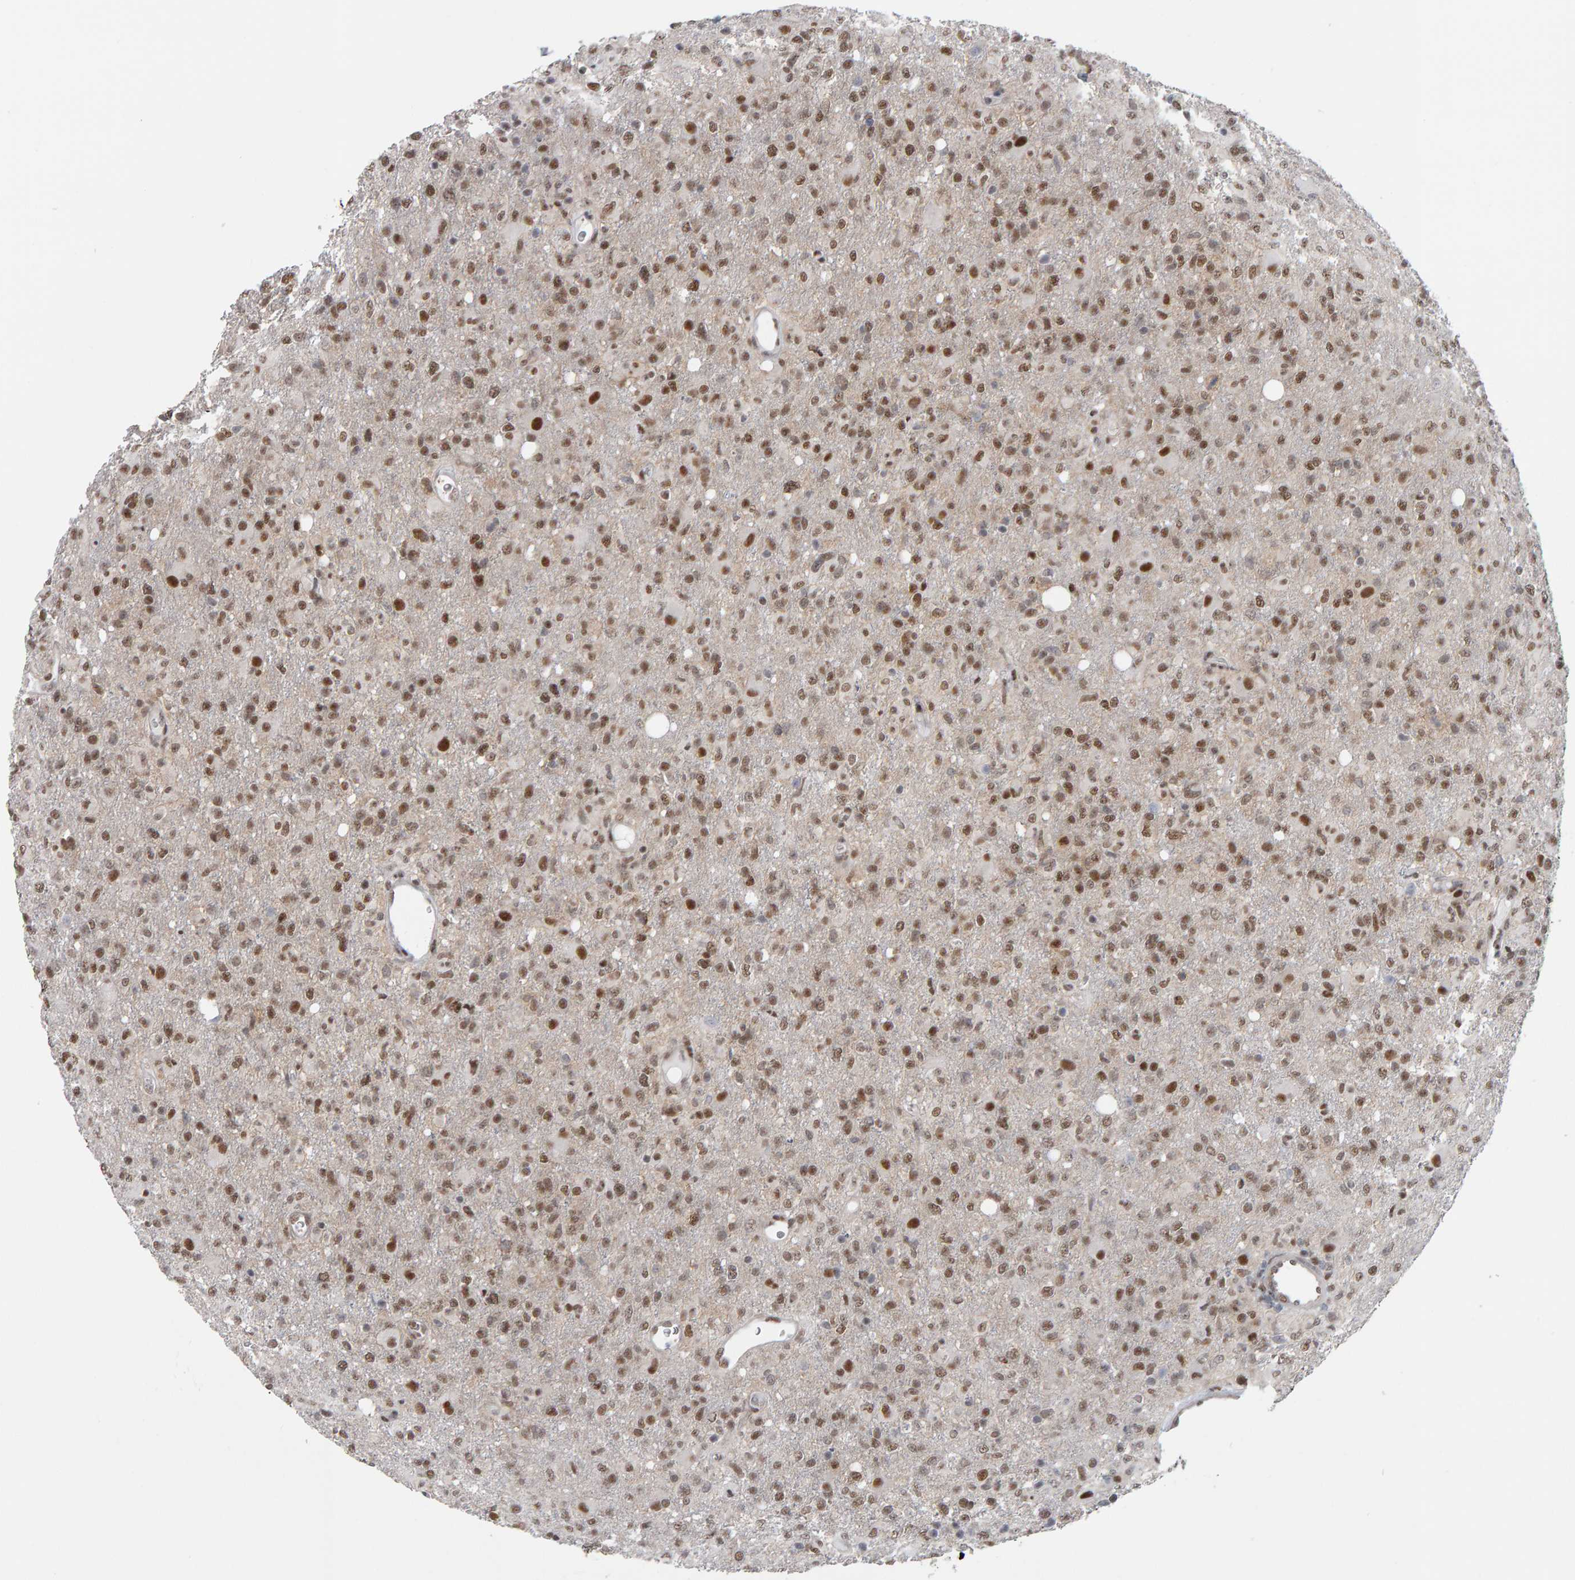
{"staining": {"intensity": "moderate", "quantity": ">75%", "location": "nuclear"}, "tissue": "glioma", "cell_type": "Tumor cells", "image_type": "cancer", "snomed": [{"axis": "morphology", "description": "Glioma, malignant, High grade"}, {"axis": "topography", "description": "Brain"}], "caption": "High-power microscopy captured an IHC micrograph of malignant glioma (high-grade), revealing moderate nuclear positivity in about >75% of tumor cells. Immunohistochemistry stains the protein of interest in brown and the nuclei are stained blue.", "gene": "ATF7IP", "patient": {"sex": "female", "age": 57}}